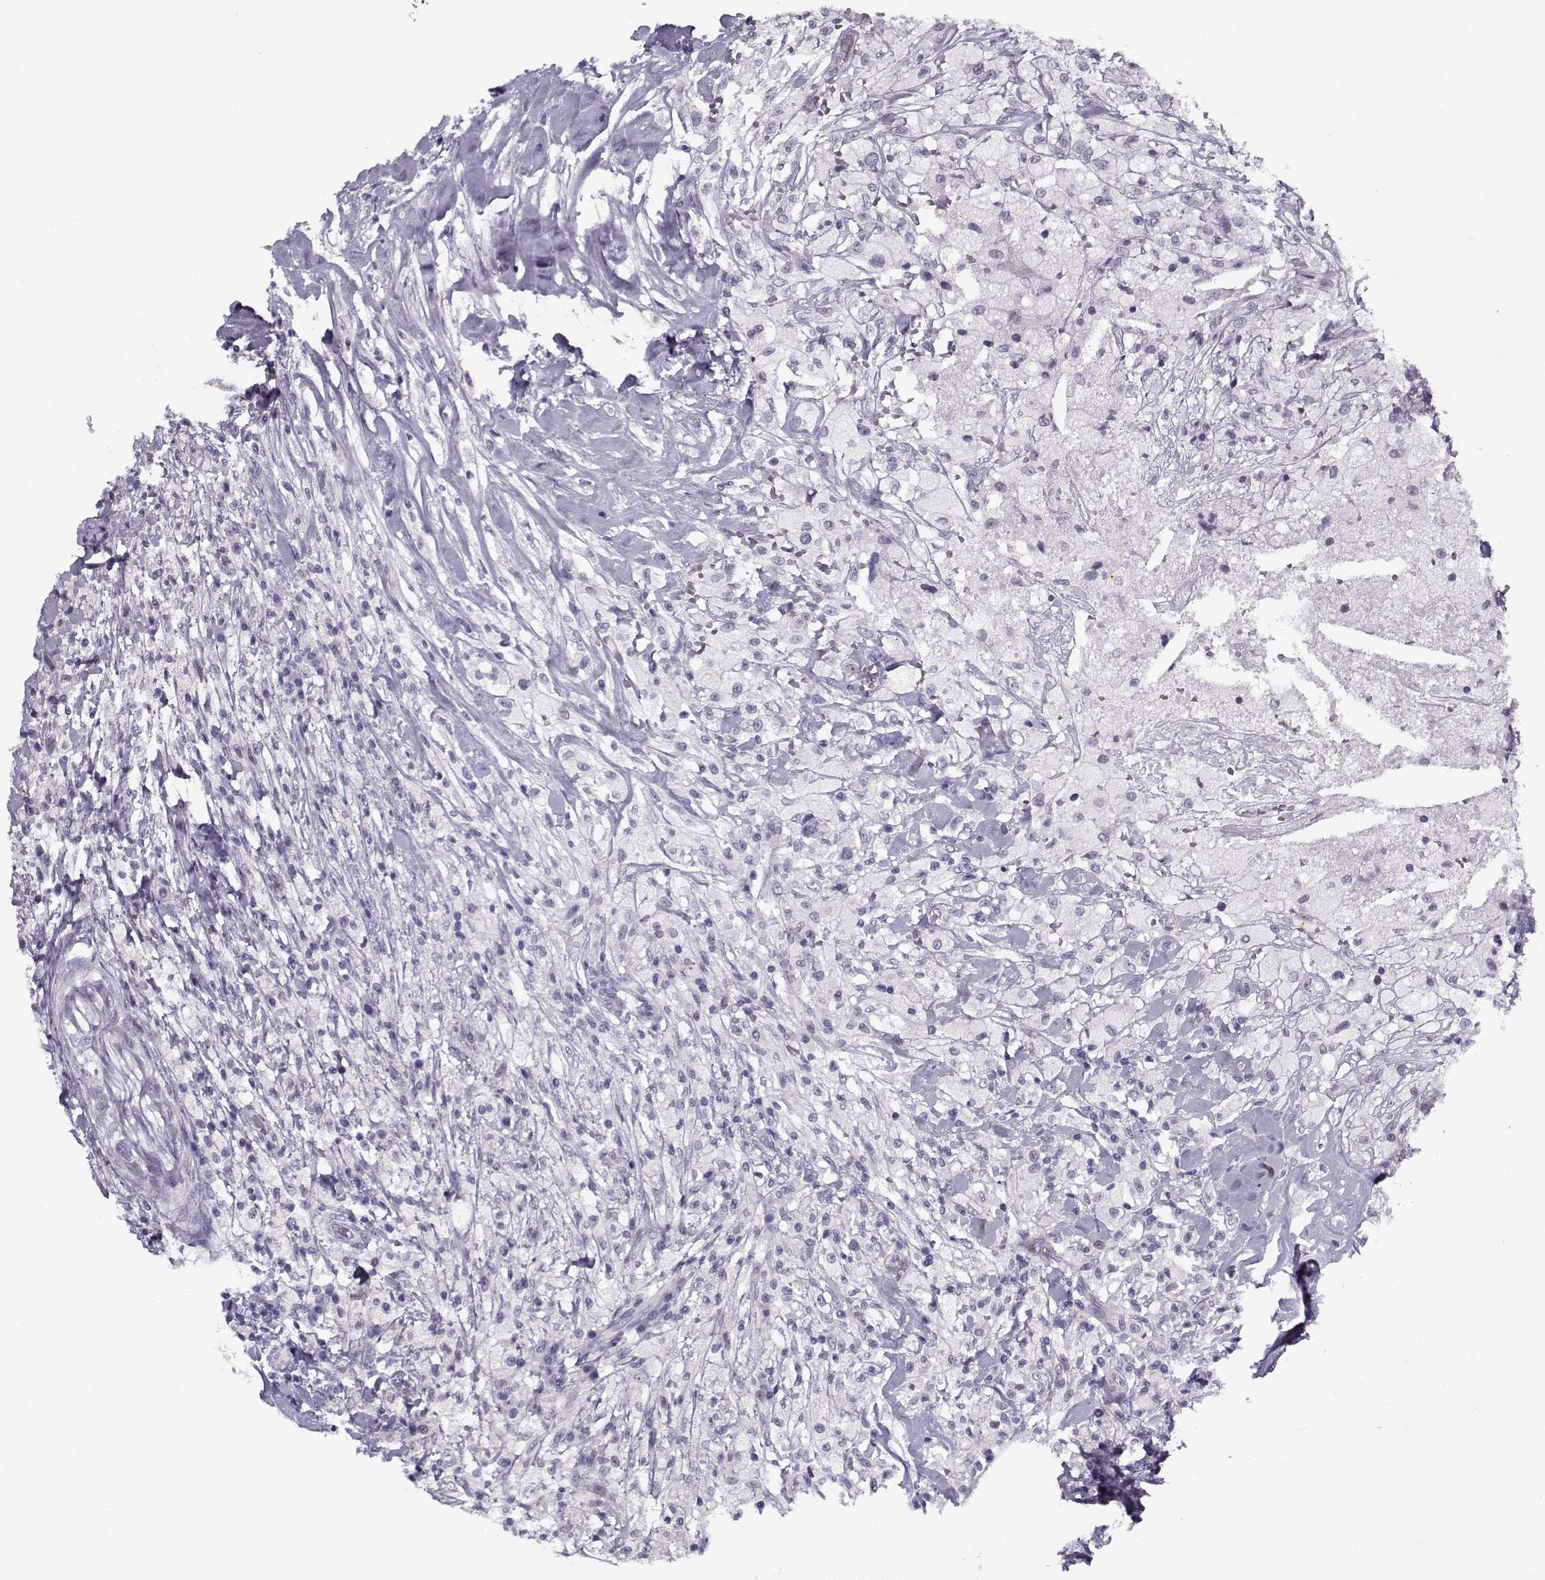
{"staining": {"intensity": "negative", "quantity": "none", "location": "none"}, "tissue": "testis cancer", "cell_type": "Tumor cells", "image_type": "cancer", "snomed": [{"axis": "morphology", "description": "Necrosis, NOS"}, {"axis": "morphology", "description": "Carcinoma, Embryonal, NOS"}, {"axis": "topography", "description": "Testis"}], "caption": "An IHC micrograph of testis cancer is shown. There is no staining in tumor cells of testis cancer.", "gene": "CIBAR1", "patient": {"sex": "male", "age": 19}}